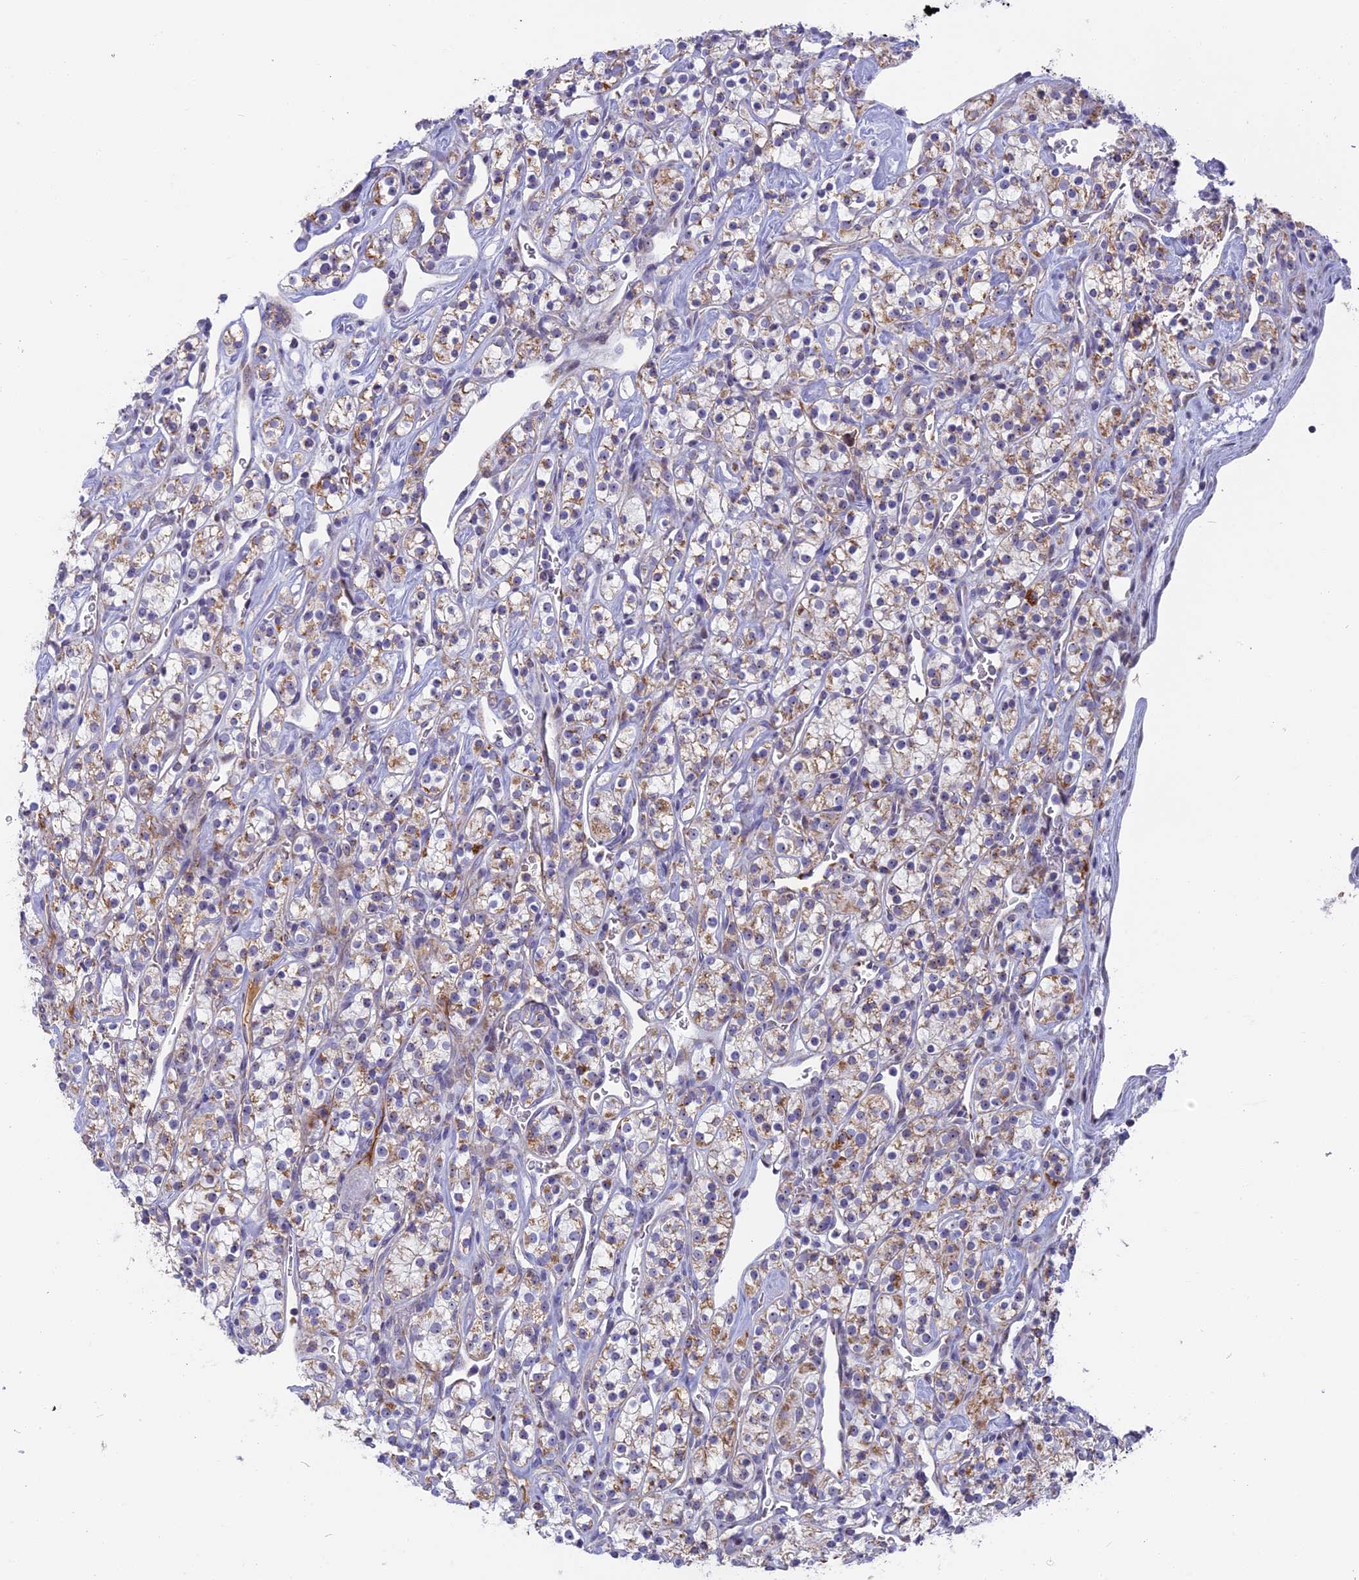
{"staining": {"intensity": "weak", "quantity": "25%-75%", "location": "cytoplasmic/membranous"}, "tissue": "renal cancer", "cell_type": "Tumor cells", "image_type": "cancer", "snomed": [{"axis": "morphology", "description": "Adenocarcinoma, NOS"}, {"axis": "topography", "description": "Kidney"}], "caption": "Human renal cancer (adenocarcinoma) stained with a protein marker exhibits weak staining in tumor cells.", "gene": "DTWD1", "patient": {"sex": "male", "age": 77}}